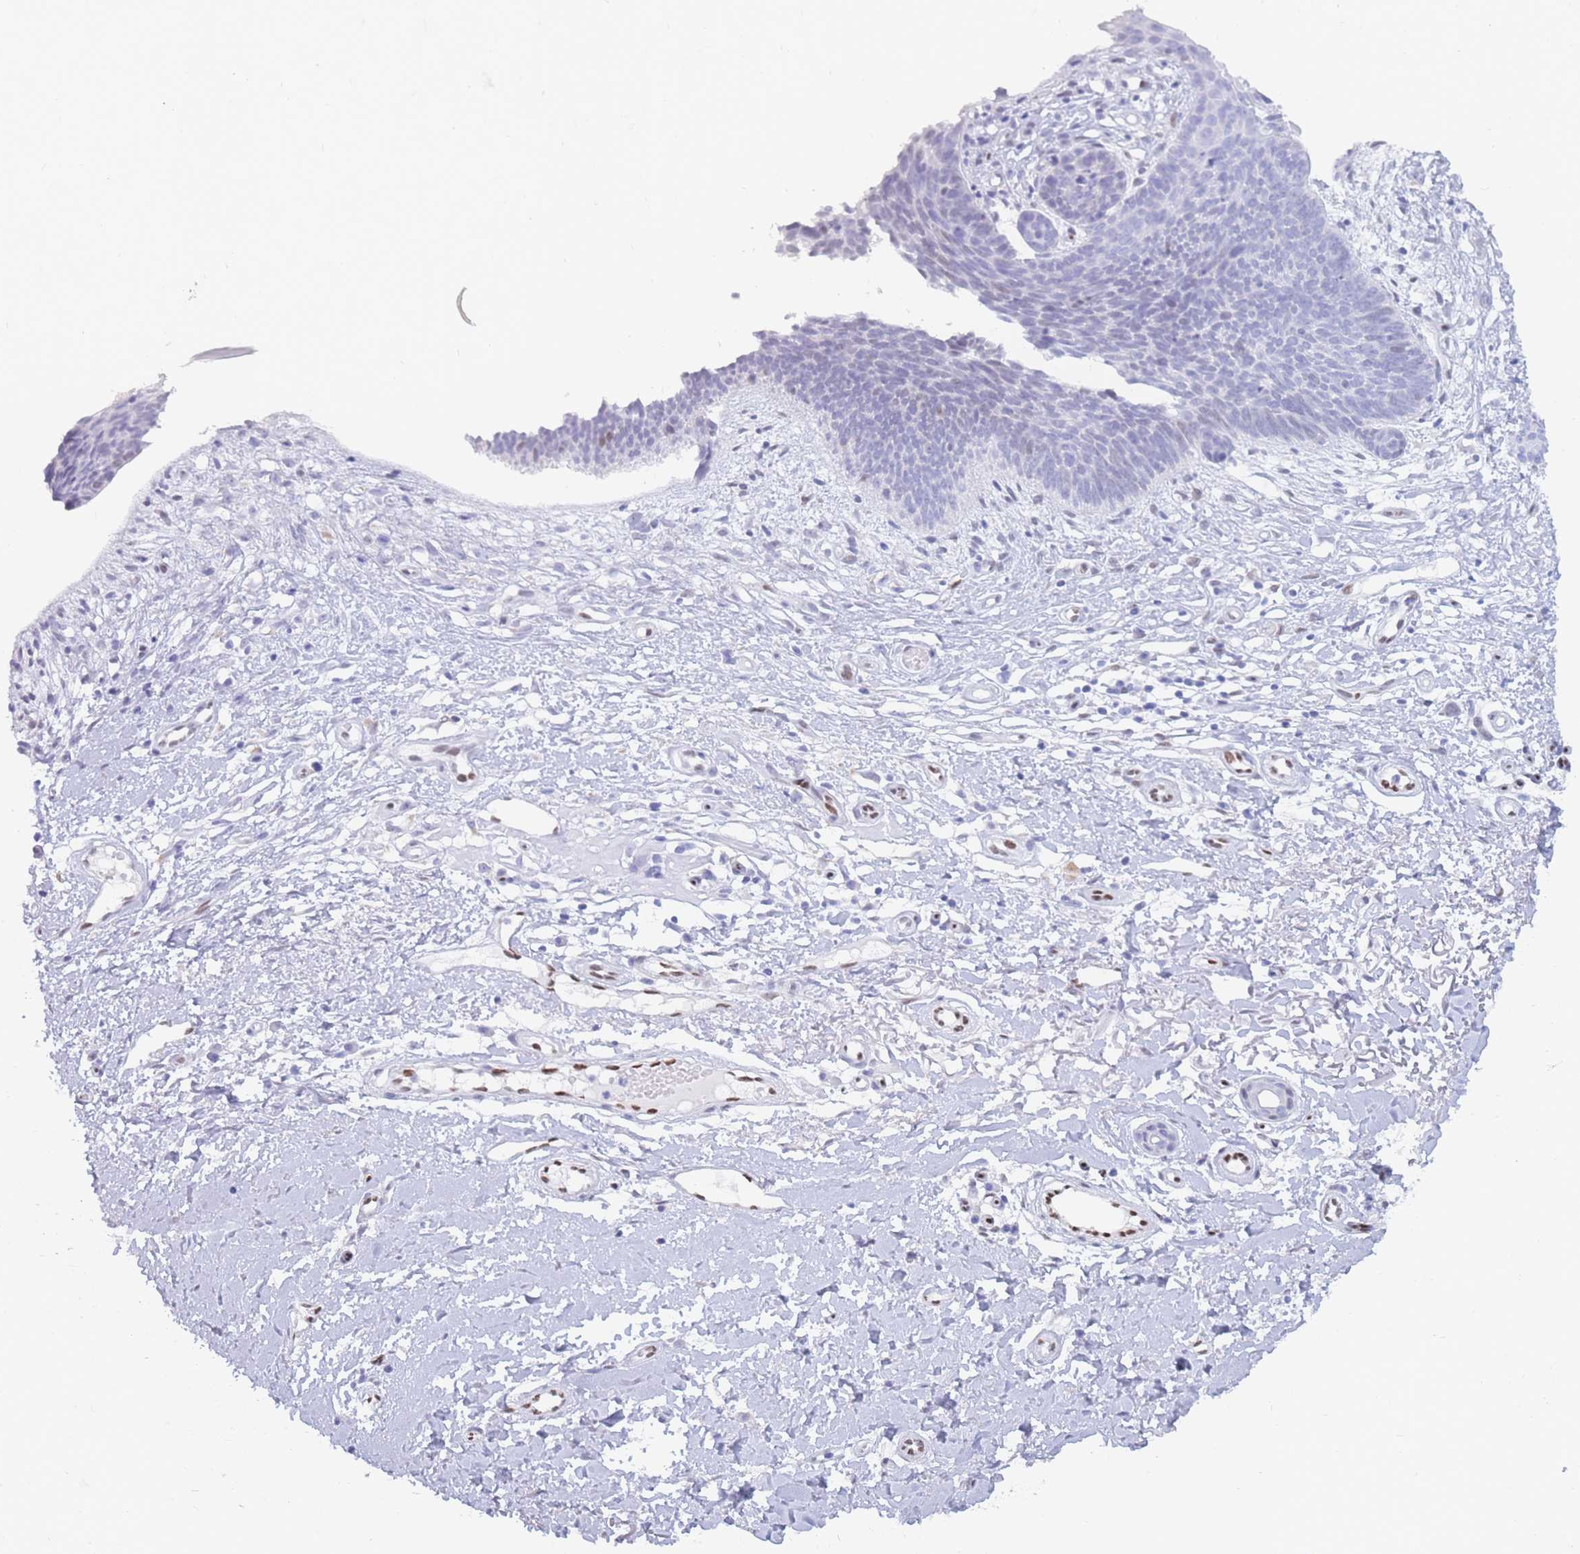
{"staining": {"intensity": "negative", "quantity": "none", "location": "none"}, "tissue": "skin cancer", "cell_type": "Tumor cells", "image_type": "cancer", "snomed": [{"axis": "morphology", "description": "Basal cell carcinoma"}, {"axis": "topography", "description": "Skin"}], "caption": "This is an immunohistochemistry (IHC) photomicrograph of skin cancer (basal cell carcinoma). There is no staining in tumor cells.", "gene": "PSMB5", "patient": {"sex": "male", "age": 78}}